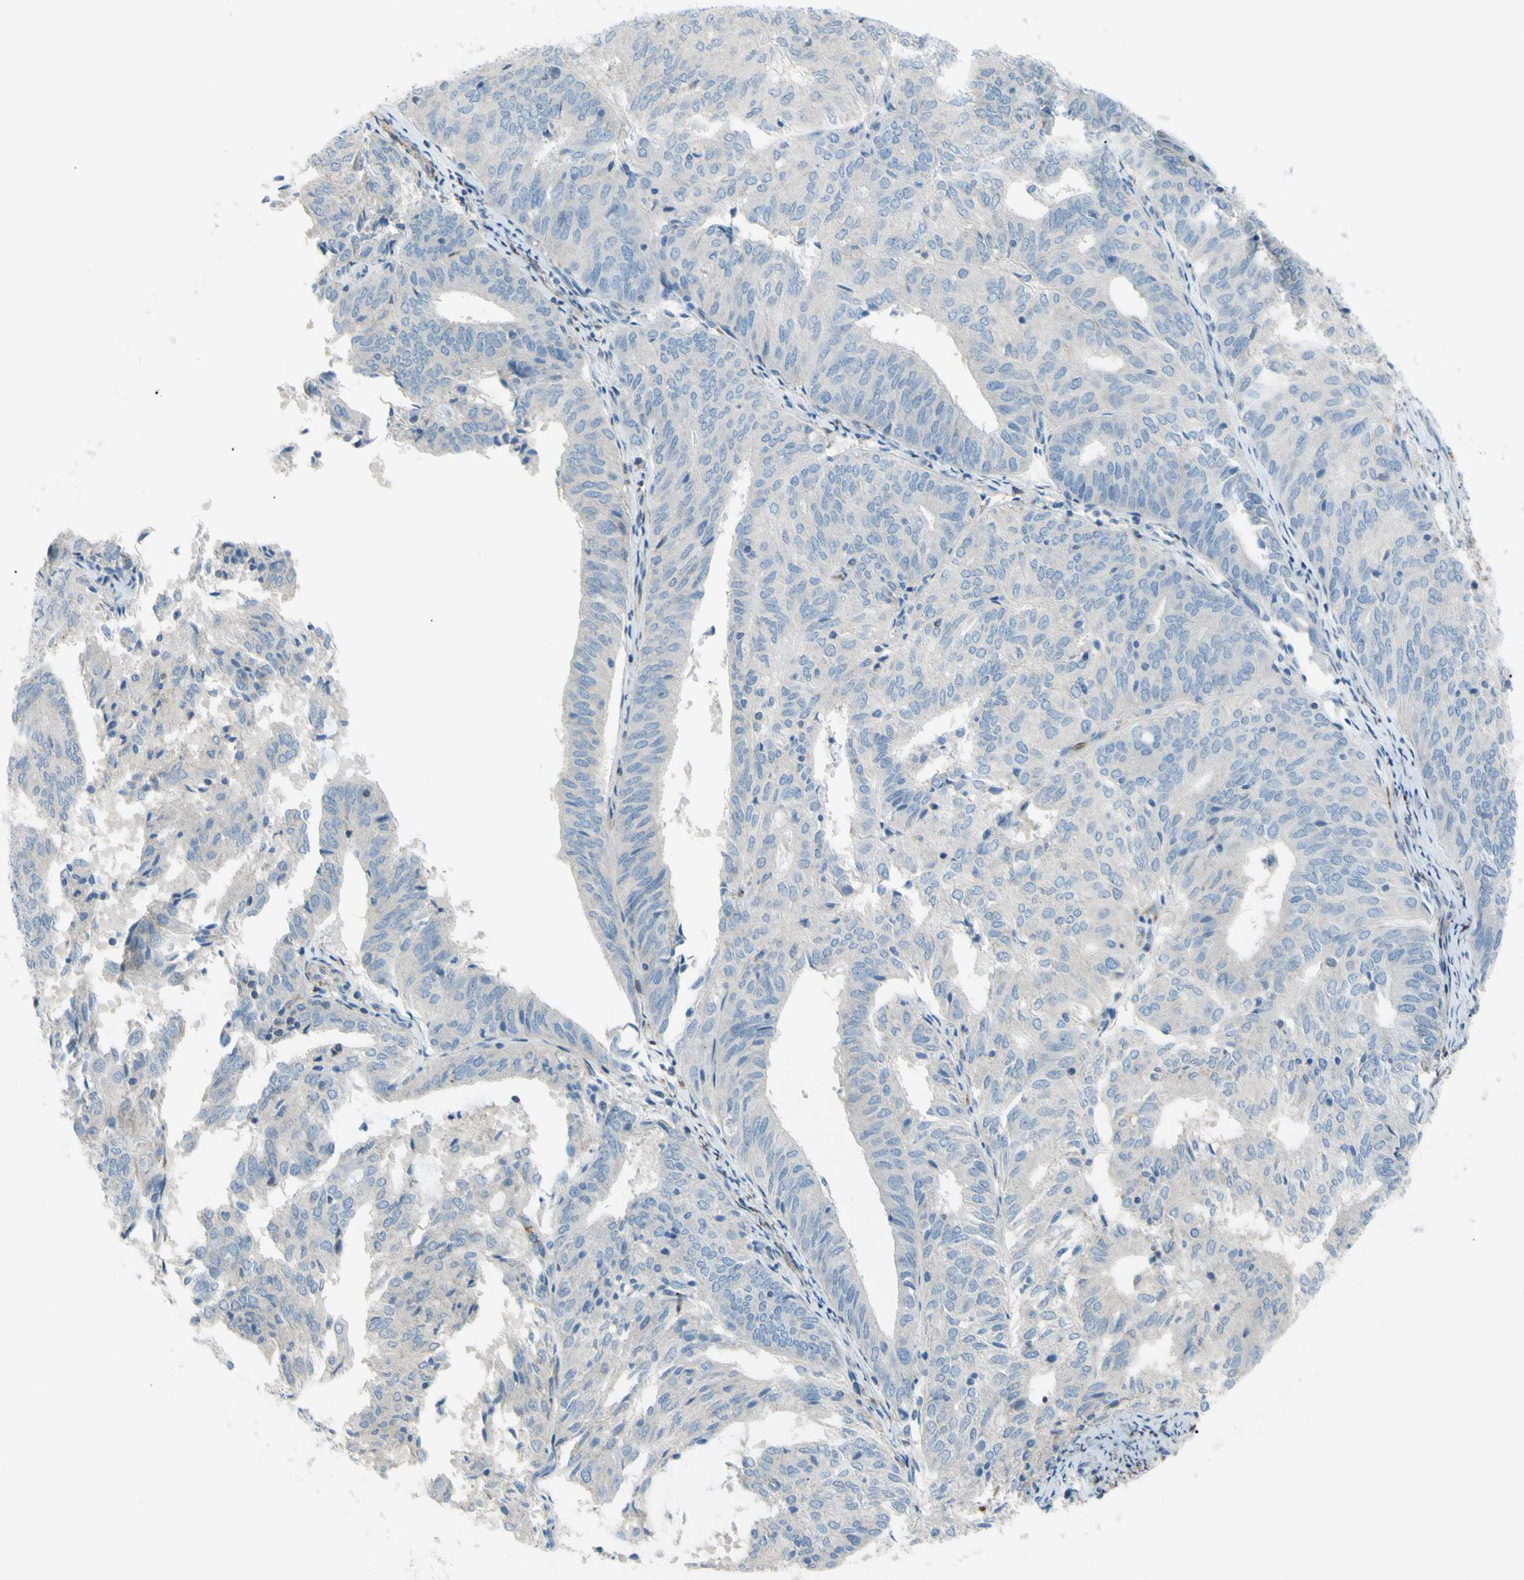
{"staining": {"intensity": "negative", "quantity": "none", "location": "none"}, "tissue": "endometrial cancer", "cell_type": "Tumor cells", "image_type": "cancer", "snomed": [{"axis": "morphology", "description": "Adenocarcinoma, NOS"}, {"axis": "topography", "description": "Uterus"}], "caption": "DAB immunohistochemical staining of human endometrial cancer (adenocarcinoma) demonstrates no significant staining in tumor cells. The staining was performed using DAB to visualize the protein expression in brown, while the nuclei were stained in blue with hematoxylin (Magnification: 20x).", "gene": "PRRG2", "patient": {"sex": "female", "age": 60}}